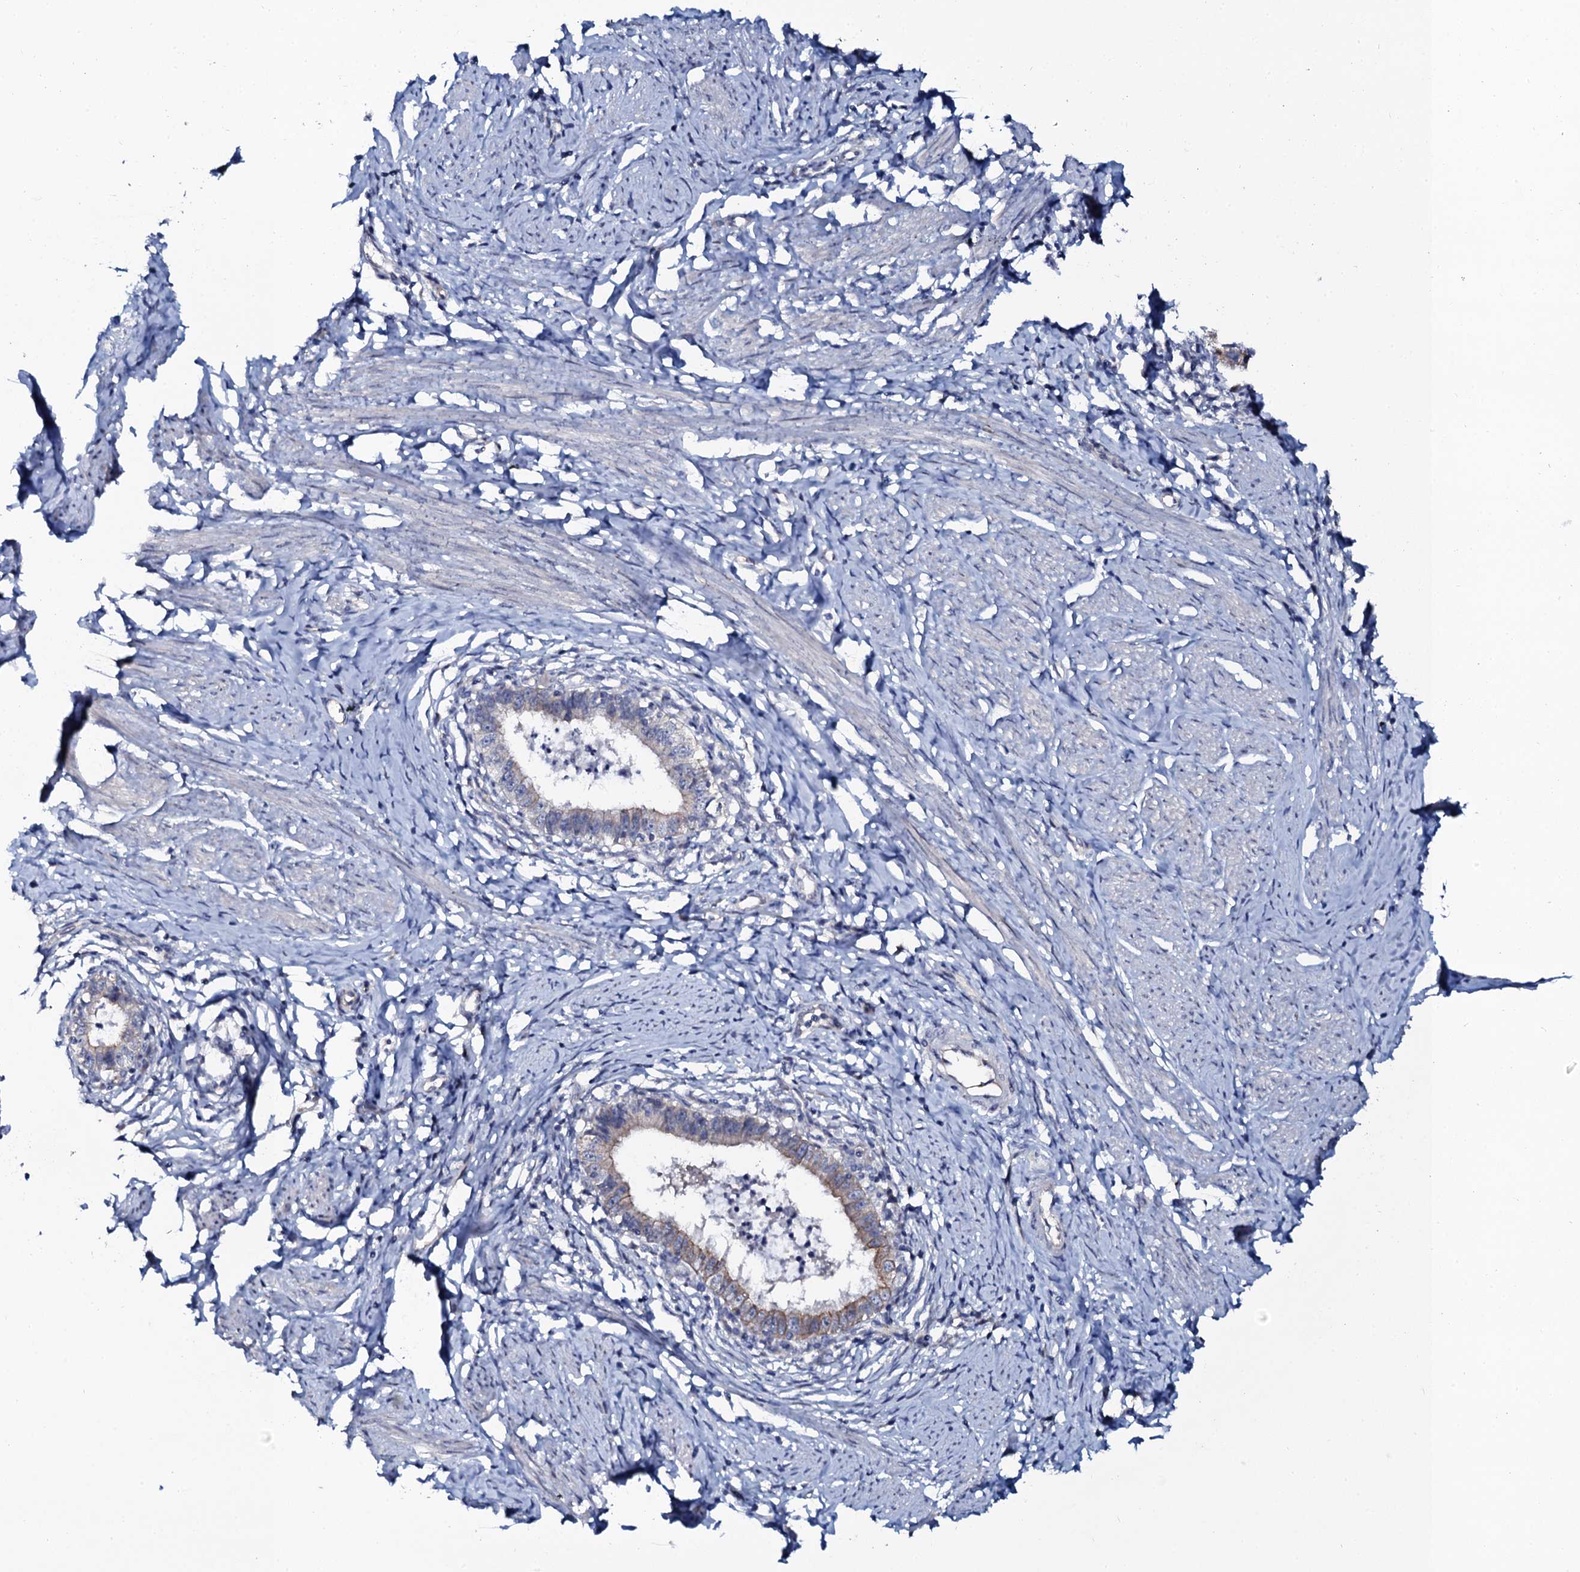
{"staining": {"intensity": "weak", "quantity": "25%-75%", "location": "cytoplasmic/membranous"}, "tissue": "cervical cancer", "cell_type": "Tumor cells", "image_type": "cancer", "snomed": [{"axis": "morphology", "description": "Adenocarcinoma, NOS"}, {"axis": "topography", "description": "Cervix"}], "caption": "Cervical cancer tissue shows weak cytoplasmic/membranous positivity in about 25%-75% of tumor cells", "gene": "C10orf88", "patient": {"sex": "female", "age": 36}}